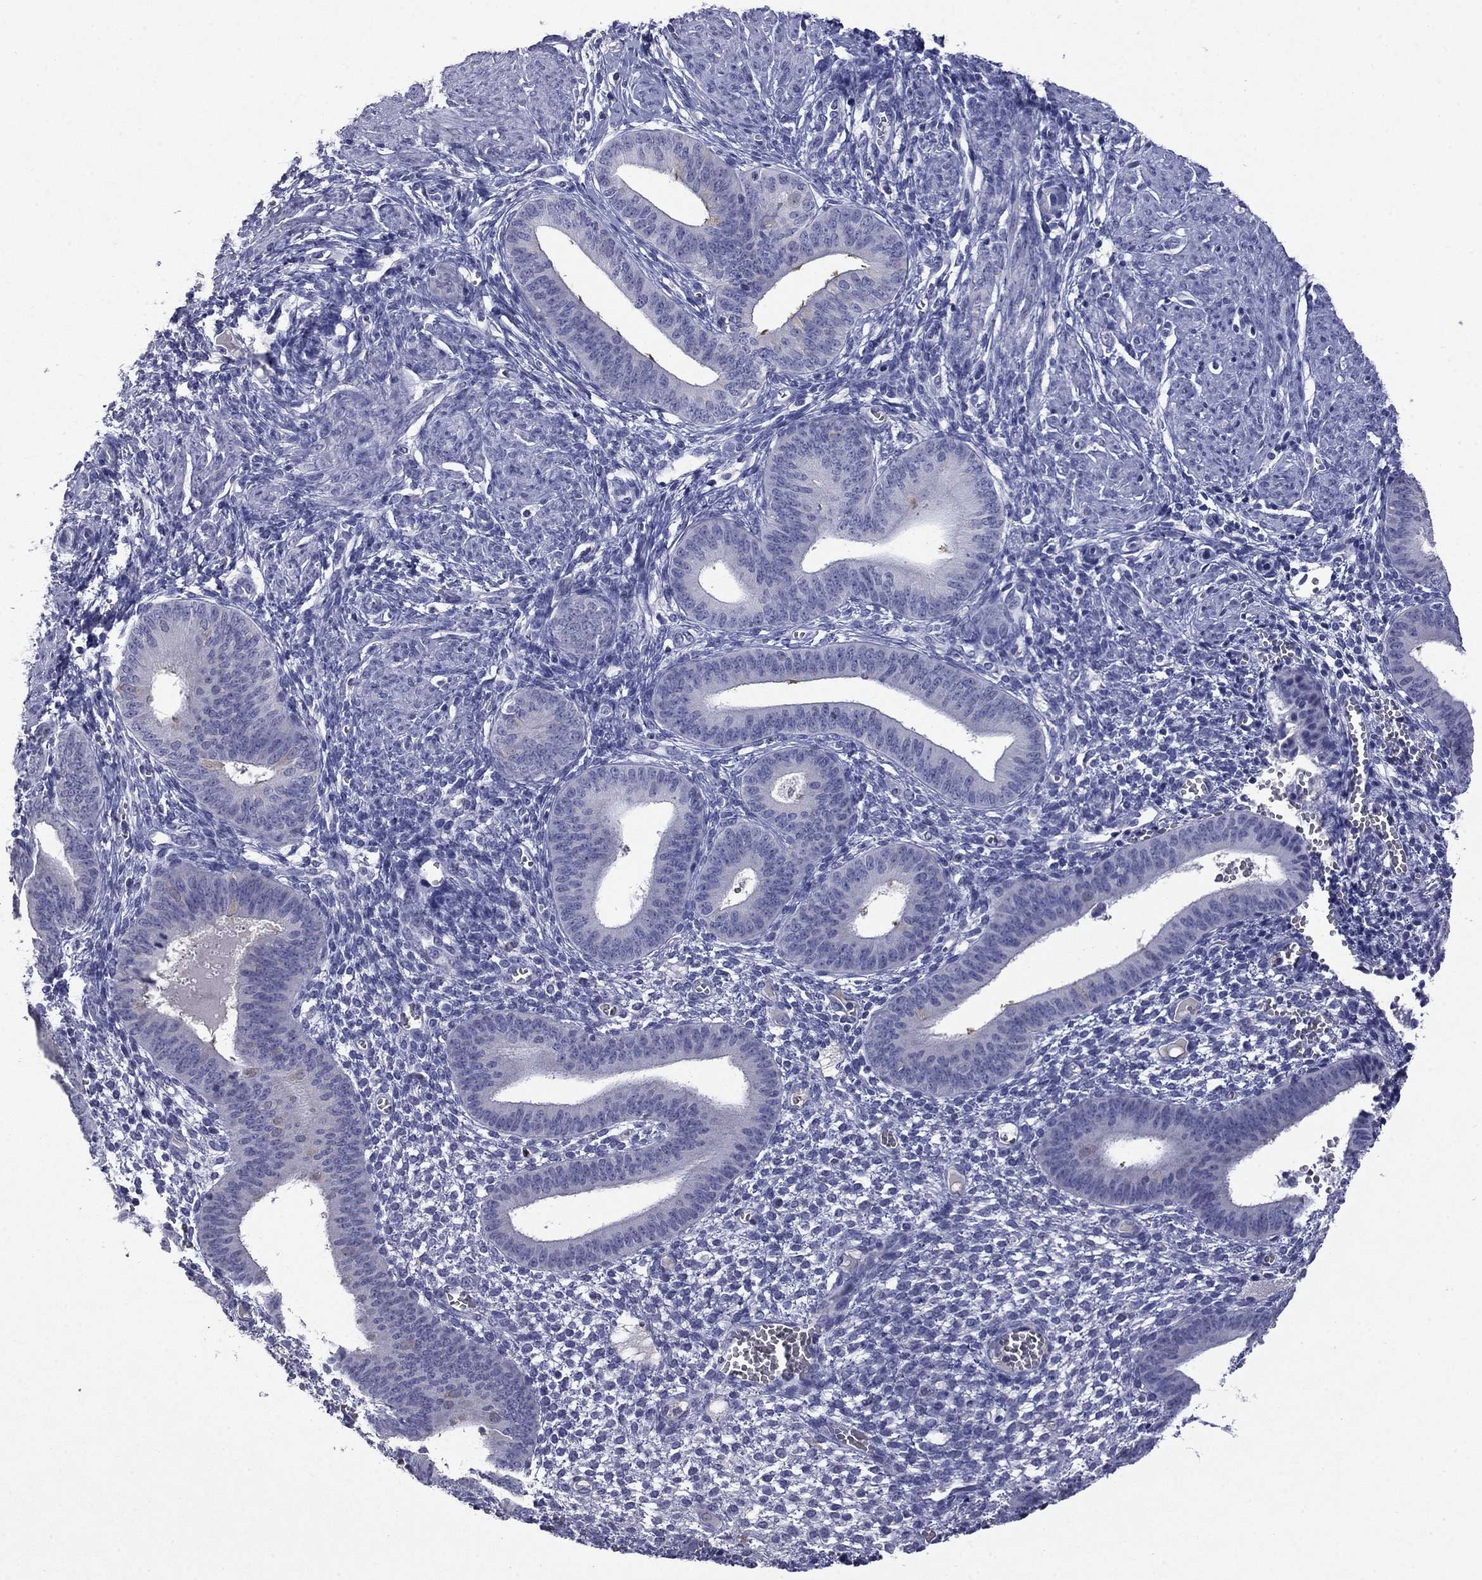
{"staining": {"intensity": "negative", "quantity": "none", "location": "none"}, "tissue": "endometrium", "cell_type": "Cells in endometrial stroma", "image_type": "normal", "snomed": [{"axis": "morphology", "description": "Normal tissue, NOS"}, {"axis": "topography", "description": "Endometrium"}], "caption": "Immunohistochemical staining of benign endometrium demonstrates no significant positivity in cells in endometrial stroma. The staining is performed using DAB (3,3'-diaminobenzidine) brown chromogen with nuclei counter-stained in using hematoxylin.", "gene": "CFAP119", "patient": {"sex": "female", "age": 42}}